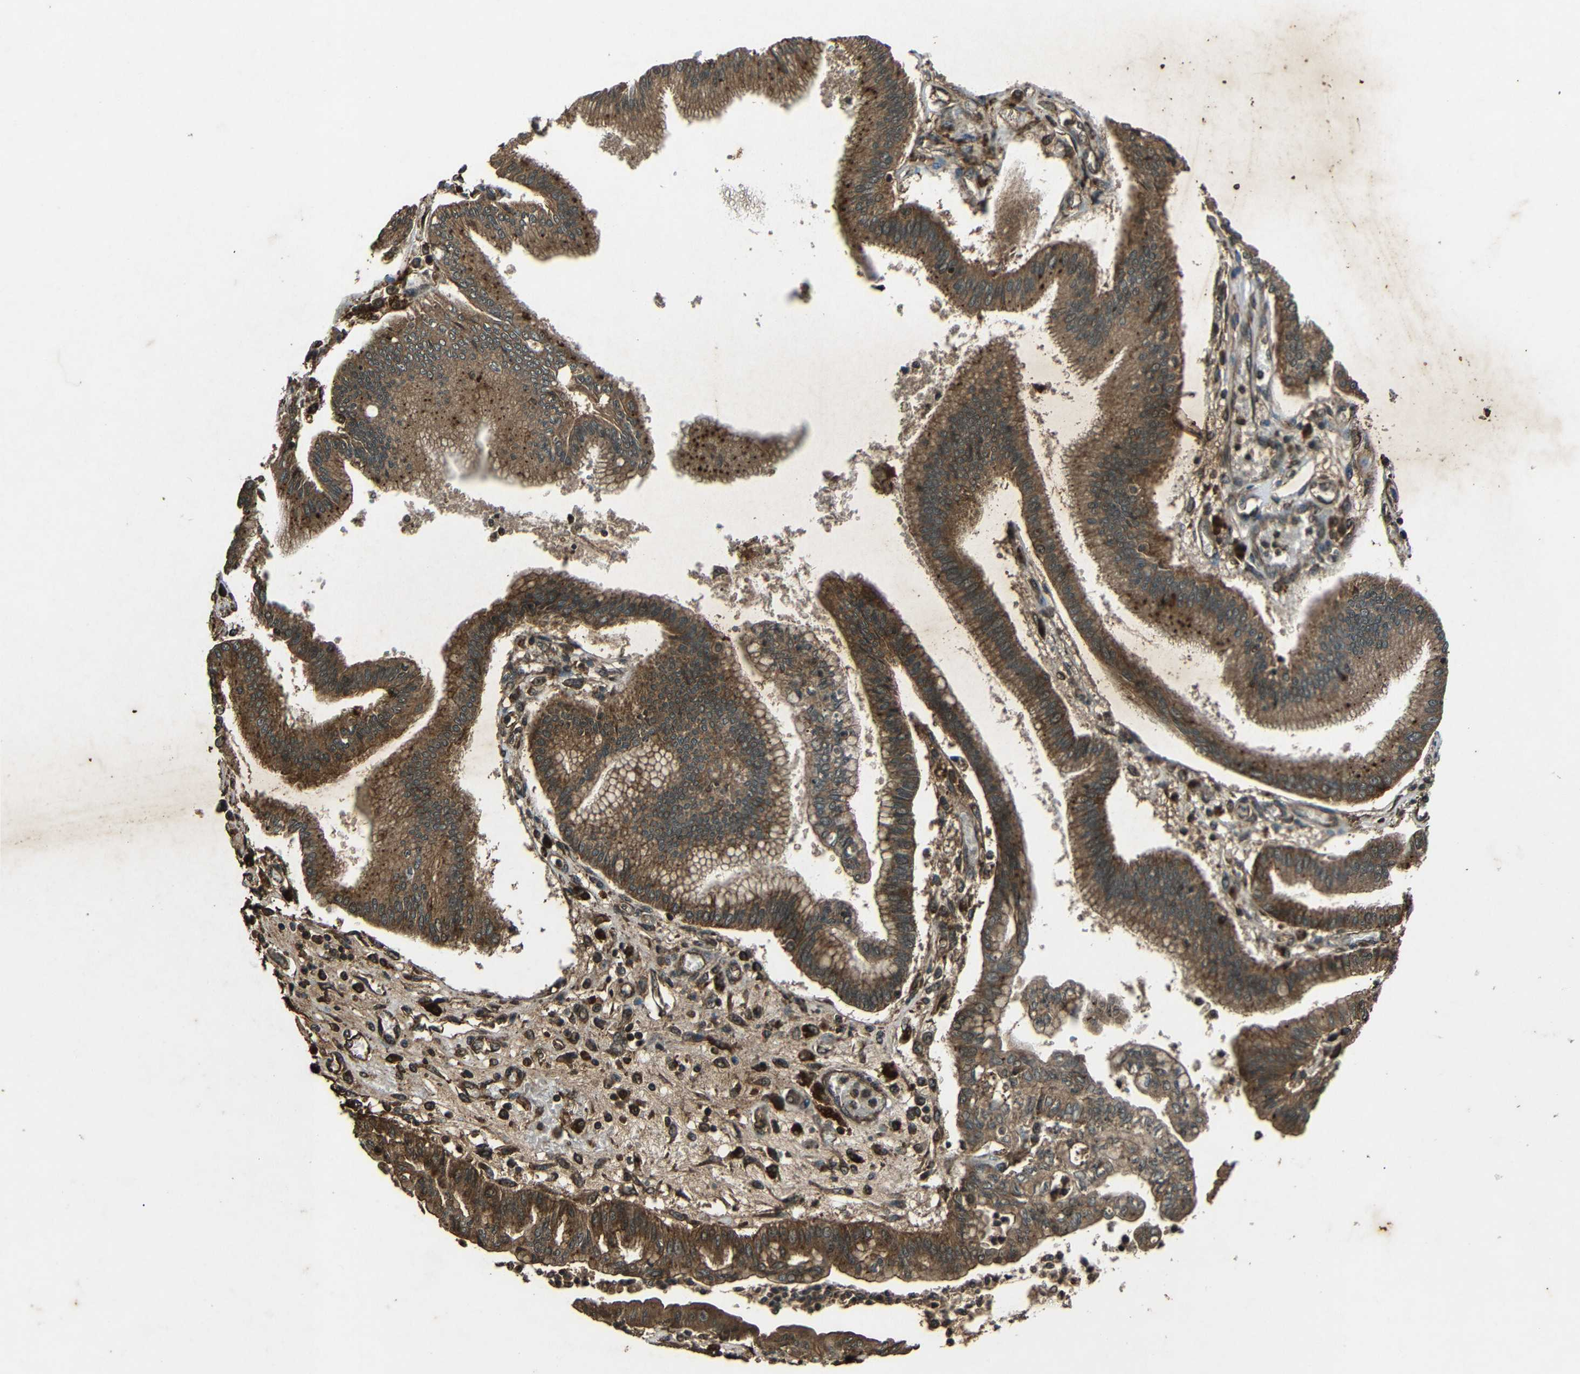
{"staining": {"intensity": "moderate", "quantity": ">75%", "location": "cytoplasmic/membranous"}, "tissue": "pancreatic cancer", "cell_type": "Tumor cells", "image_type": "cancer", "snomed": [{"axis": "morphology", "description": "Adenocarcinoma, NOS"}, {"axis": "topography", "description": "Pancreas"}], "caption": "This is an image of immunohistochemistry (IHC) staining of adenocarcinoma (pancreatic), which shows moderate expression in the cytoplasmic/membranous of tumor cells.", "gene": "PLK2", "patient": {"sex": "male", "age": 56}}